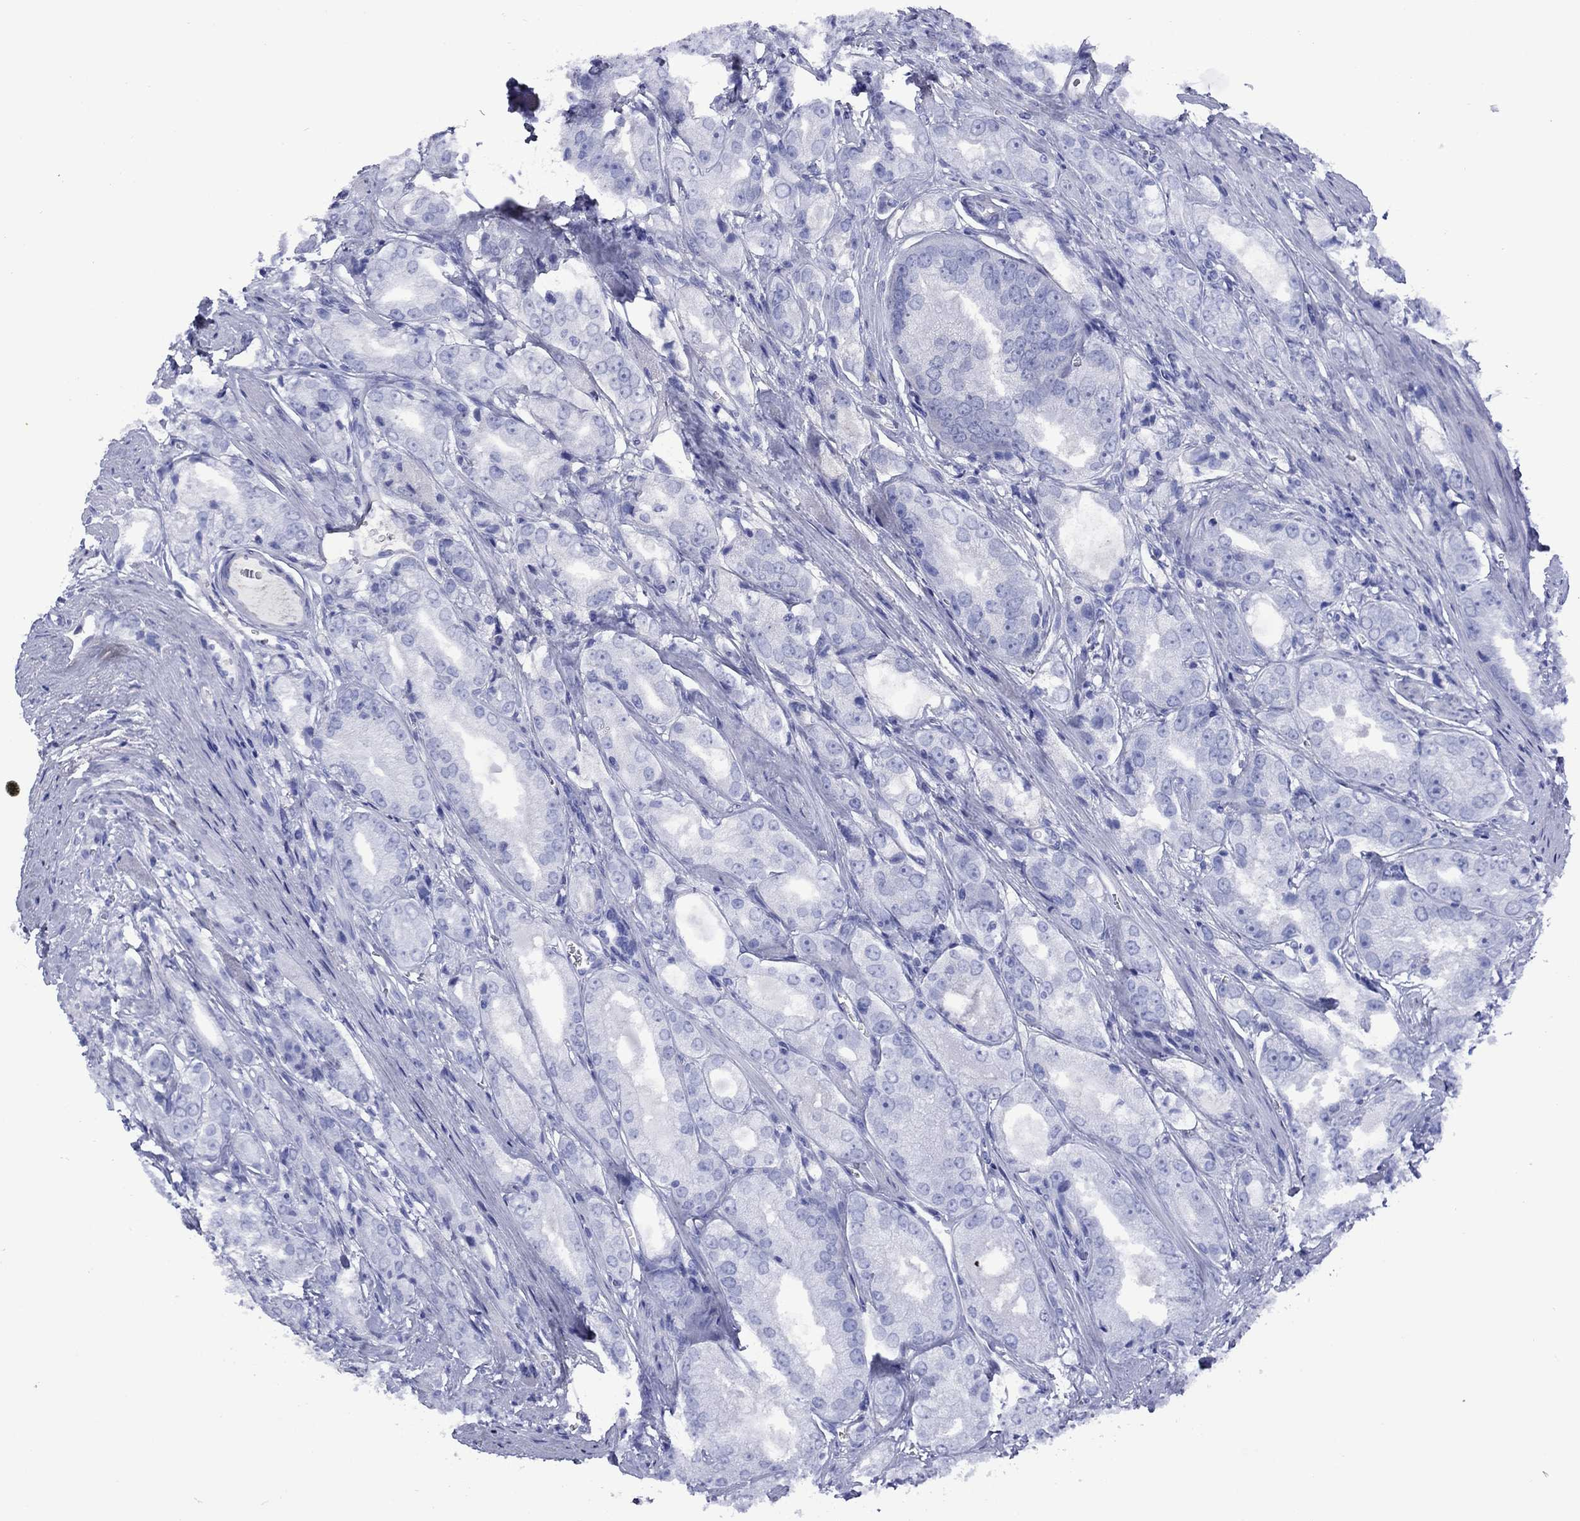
{"staining": {"intensity": "negative", "quantity": "none", "location": "none"}, "tissue": "prostate cancer", "cell_type": "Tumor cells", "image_type": "cancer", "snomed": [{"axis": "morphology", "description": "Adenocarcinoma, NOS"}, {"axis": "morphology", "description": "Adenocarcinoma, High grade"}, {"axis": "topography", "description": "Prostate"}], "caption": "Tumor cells are negative for brown protein staining in prostate cancer (adenocarcinoma). Brightfield microscopy of IHC stained with DAB (3,3'-diaminobenzidine) (brown) and hematoxylin (blue), captured at high magnification.", "gene": "APOA2", "patient": {"sex": "male", "age": 70}}